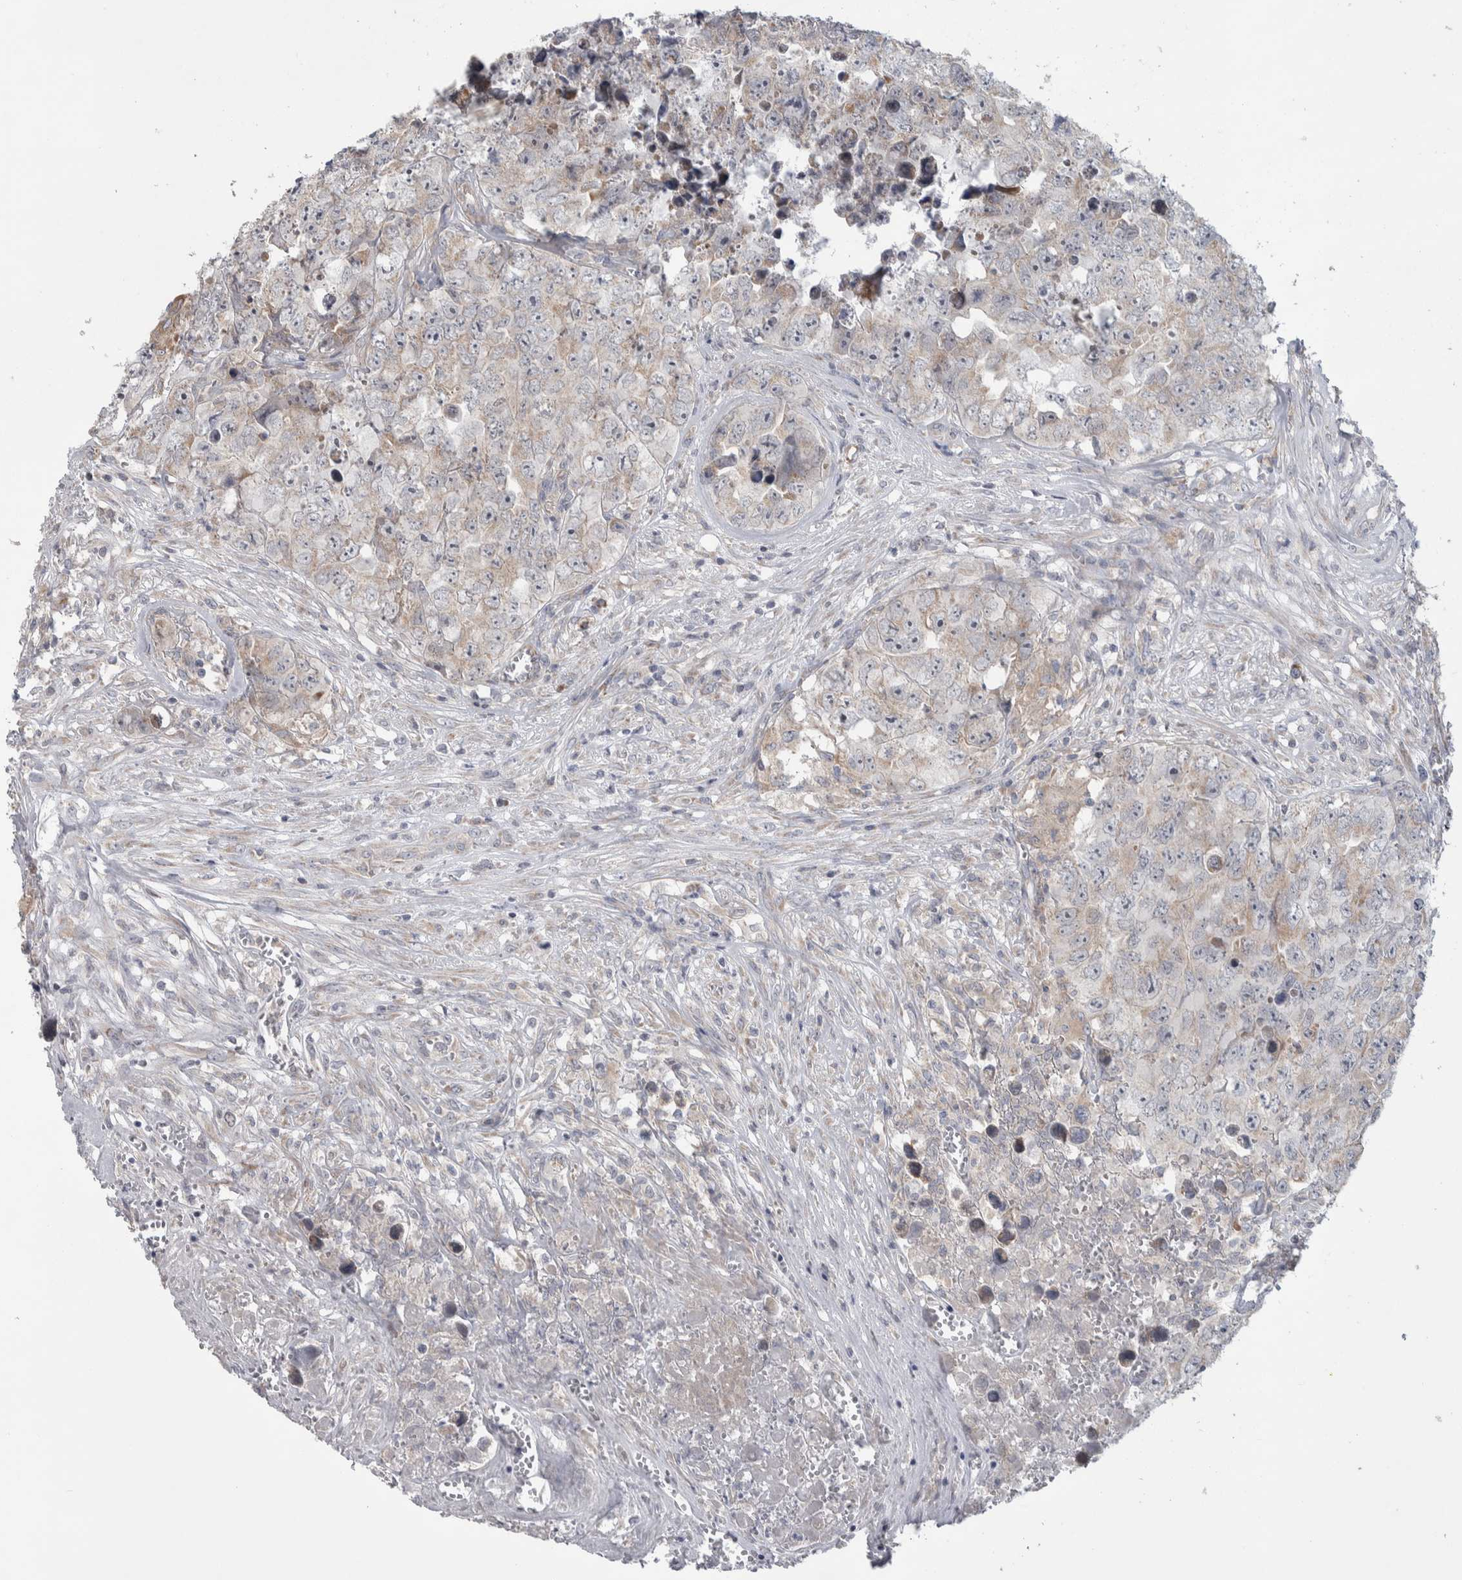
{"staining": {"intensity": "weak", "quantity": "<25%", "location": "cytoplasmic/membranous"}, "tissue": "testis cancer", "cell_type": "Tumor cells", "image_type": "cancer", "snomed": [{"axis": "morphology", "description": "Seminoma, NOS"}, {"axis": "morphology", "description": "Carcinoma, Embryonal, NOS"}, {"axis": "topography", "description": "Testis"}], "caption": "There is no significant staining in tumor cells of testis cancer. Nuclei are stained in blue.", "gene": "SCO1", "patient": {"sex": "male", "age": 43}}